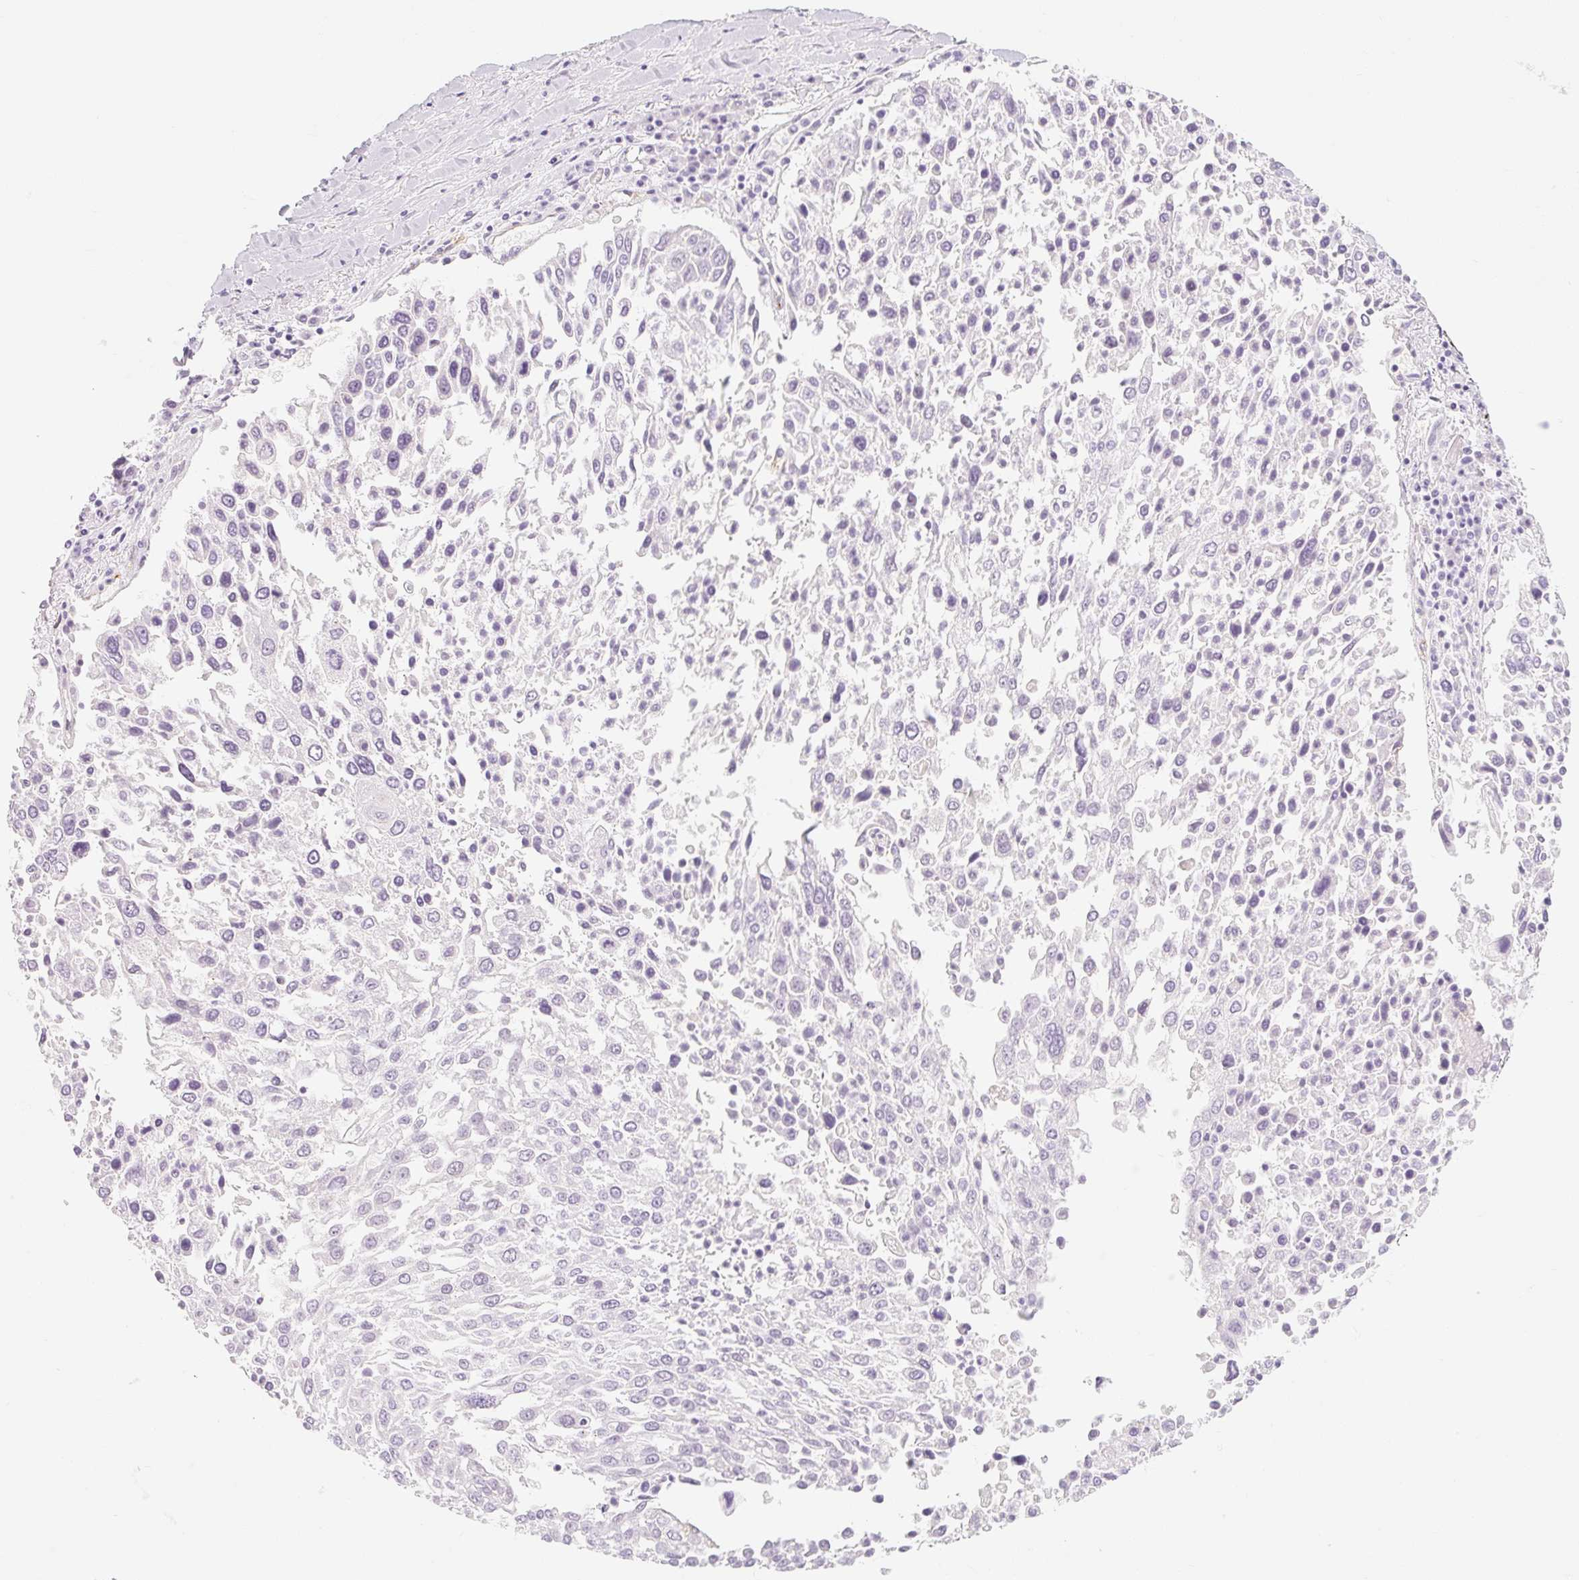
{"staining": {"intensity": "negative", "quantity": "none", "location": "none"}, "tissue": "lung cancer", "cell_type": "Tumor cells", "image_type": "cancer", "snomed": [{"axis": "morphology", "description": "Squamous cell carcinoma, NOS"}, {"axis": "topography", "description": "Lung"}], "caption": "Immunohistochemistry (IHC) of human squamous cell carcinoma (lung) reveals no staining in tumor cells.", "gene": "TAF1L", "patient": {"sex": "male", "age": 65}}